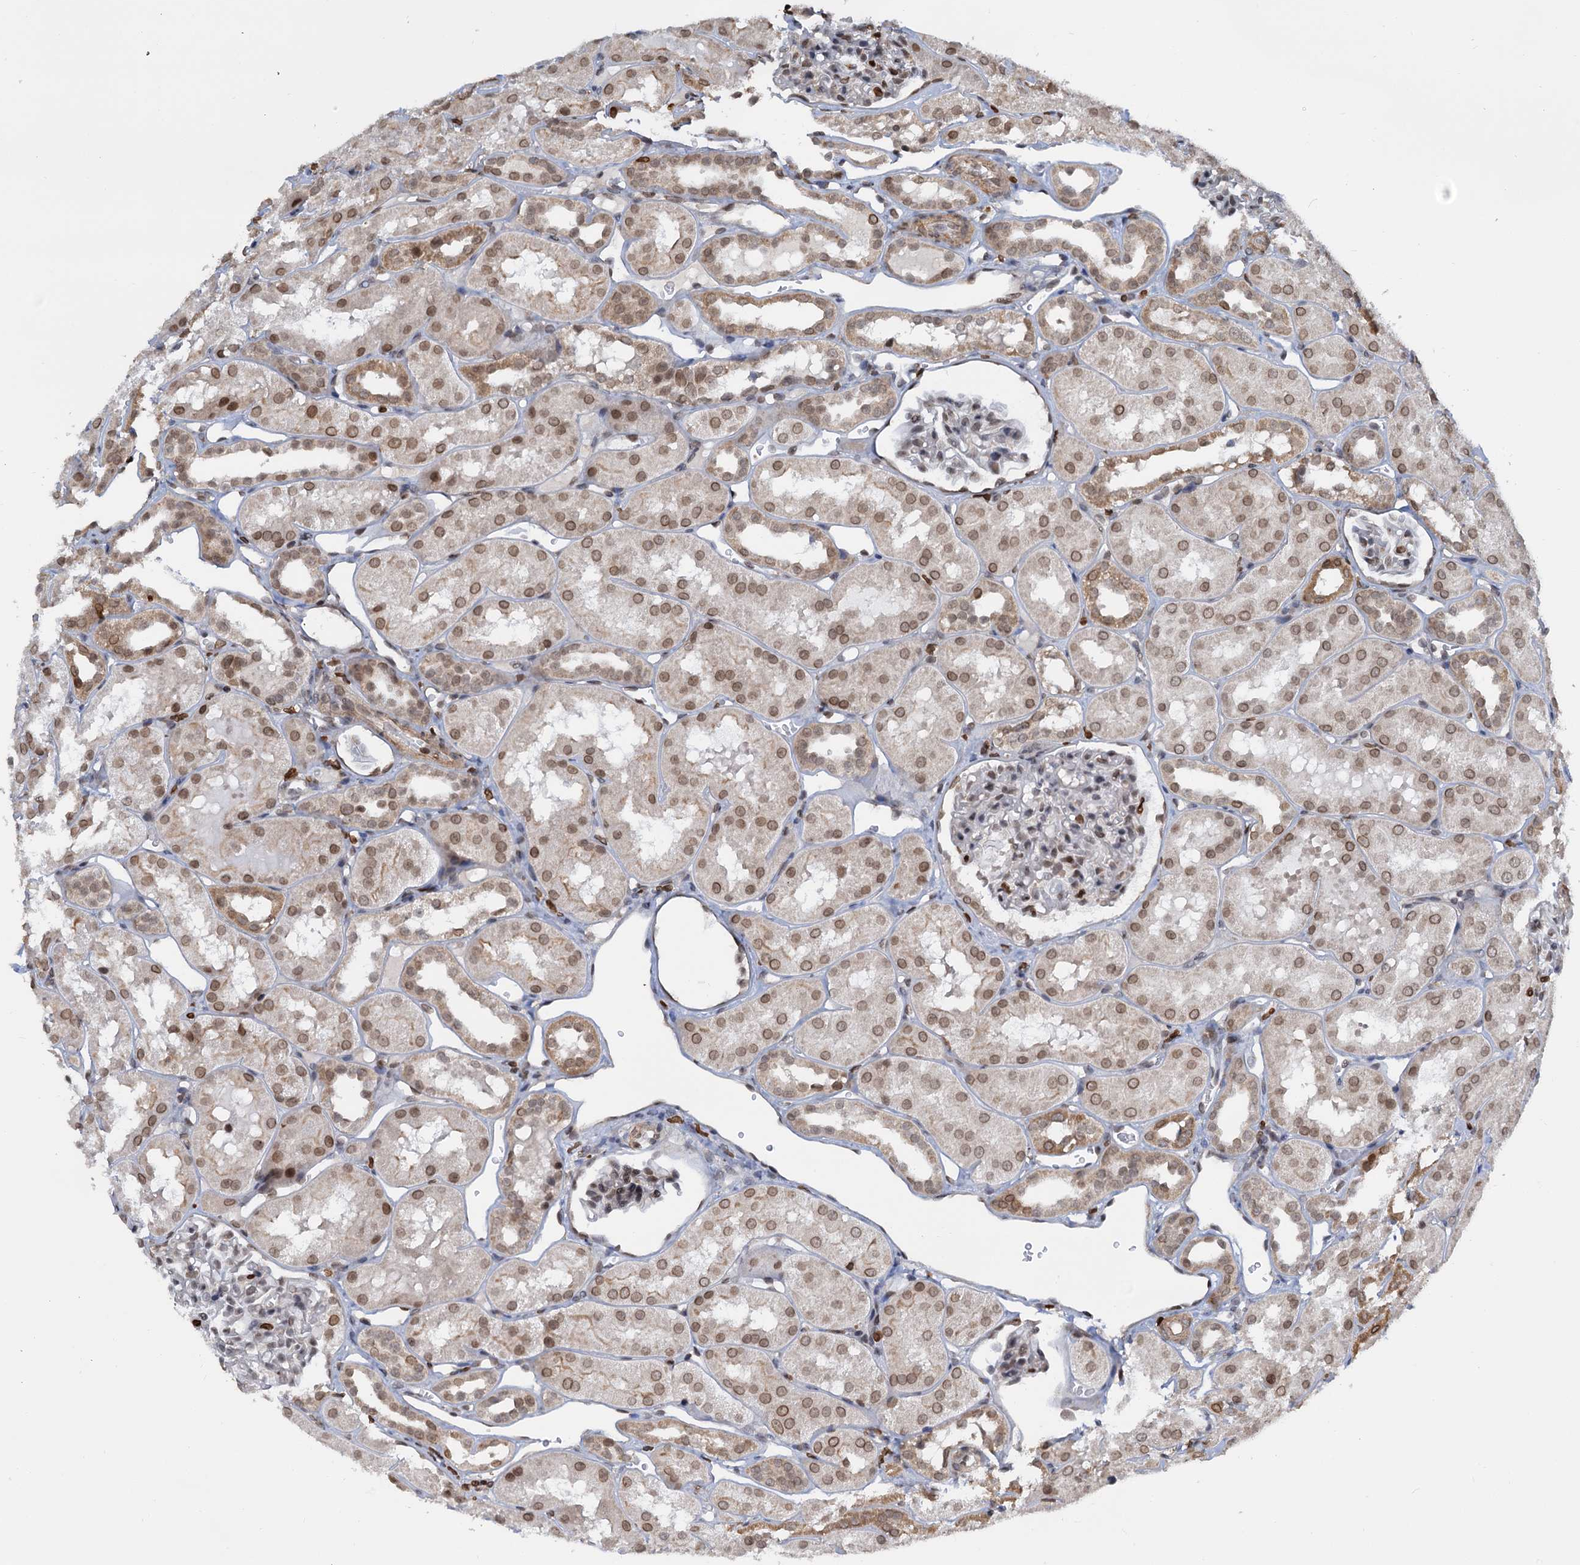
{"staining": {"intensity": "moderate", "quantity": "25%-75%", "location": "nuclear"}, "tissue": "kidney", "cell_type": "Cells in glomeruli", "image_type": "normal", "snomed": [{"axis": "morphology", "description": "Normal tissue, NOS"}, {"axis": "topography", "description": "Kidney"}, {"axis": "topography", "description": "Urinary bladder"}], "caption": "Immunohistochemical staining of normal human kidney shows moderate nuclear protein positivity in about 25%-75% of cells in glomeruli.", "gene": "ZC3H13", "patient": {"sex": "male", "age": 16}}